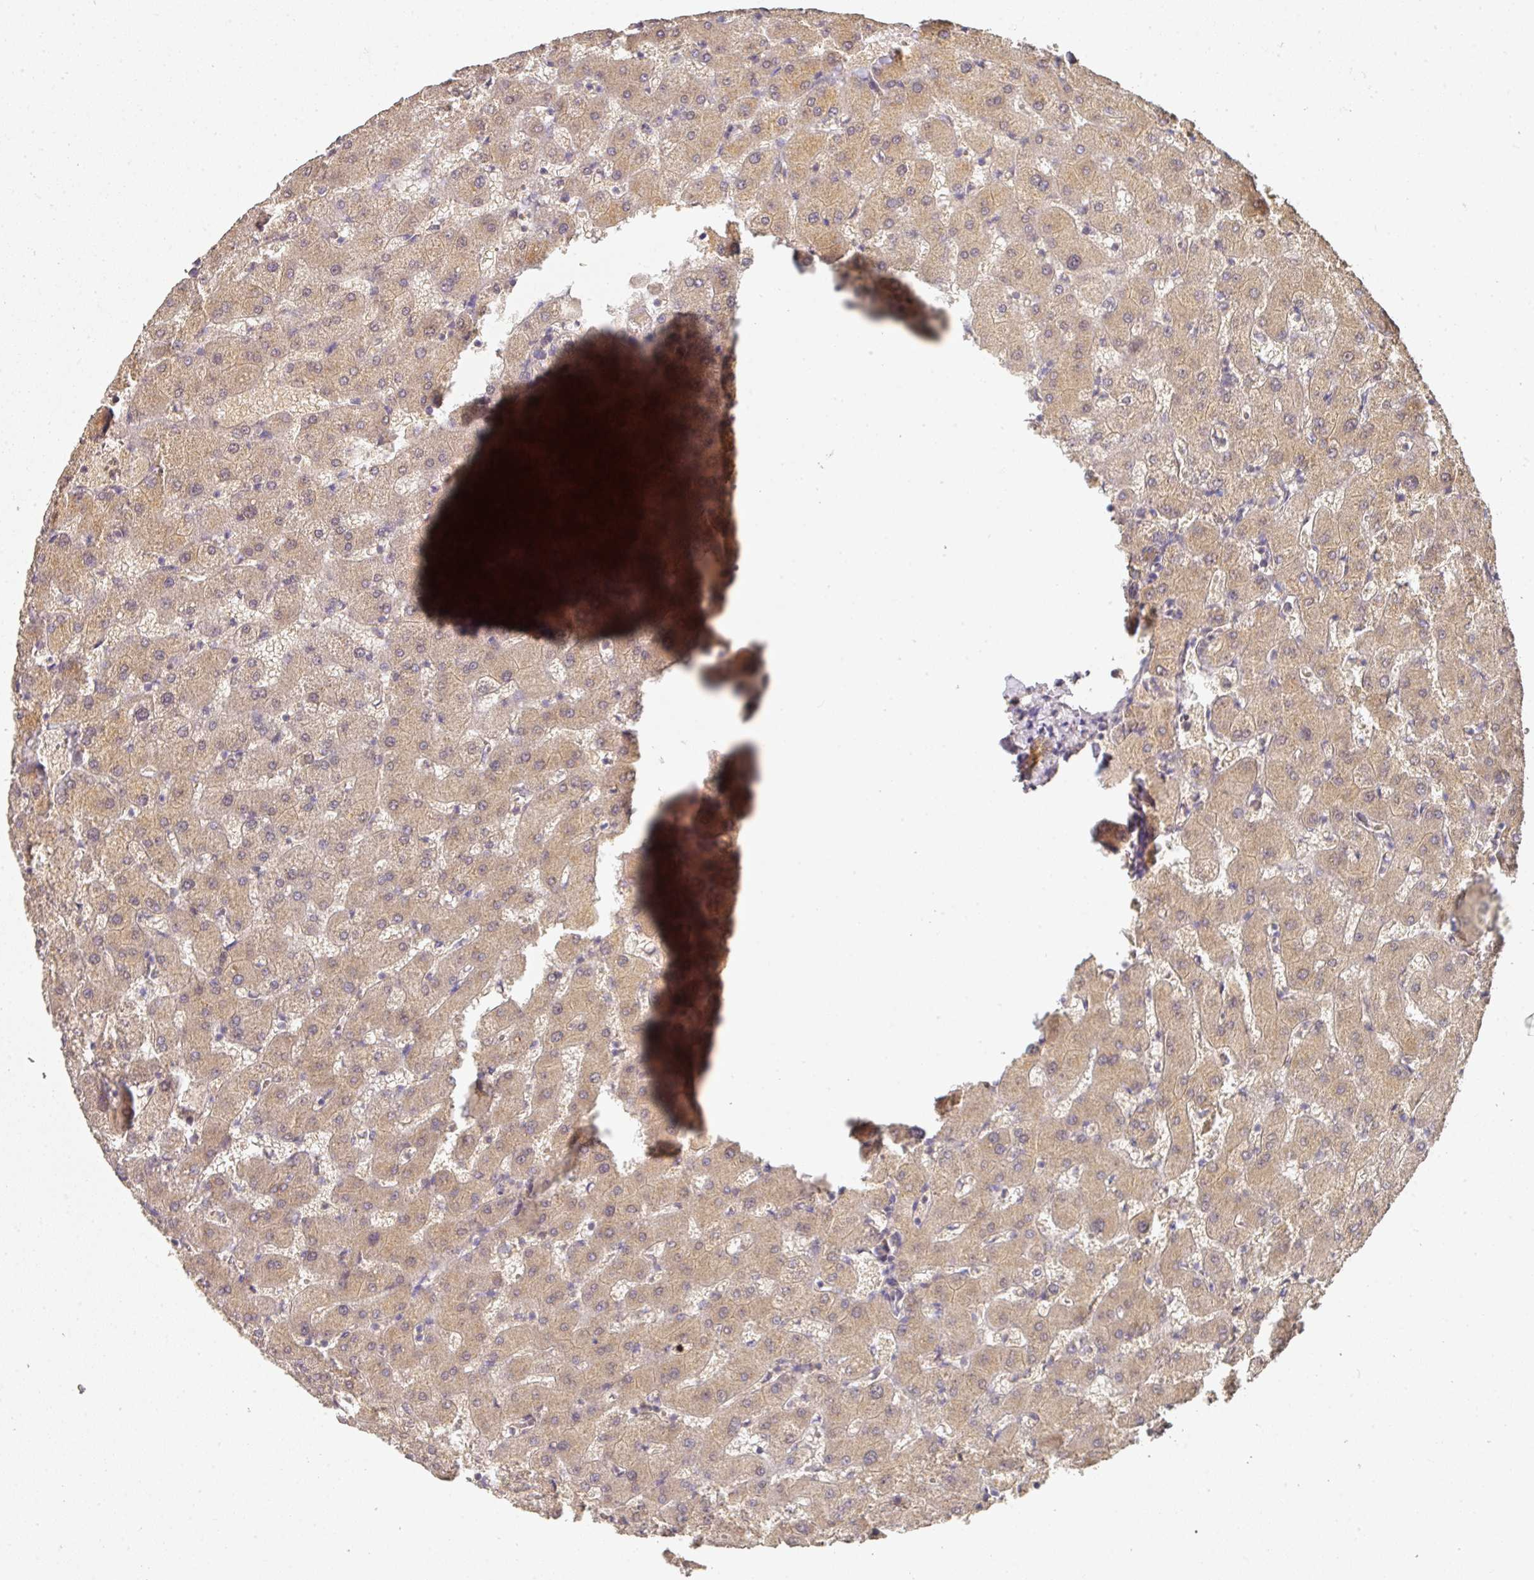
{"staining": {"intensity": "strong", "quantity": ">75%", "location": "cytoplasmic/membranous"}, "tissue": "liver", "cell_type": "Cholangiocytes", "image_type": "normal", "snomed": [{"axis": "morphology", "description": "Normal tissue, NOS"}, {"axis": "topography", "description": "Liver"}], "caption": "IHC image of benign liver: human liver stained using IHC shows high levels of strong protein expression localized specifically in the cytoplasmic/membranous of cholangiocytes, appearing as a cytoplasmic/membranous brown color.", "gene": "EXTL3", "patient": {"sex": "female", "age": 63}}